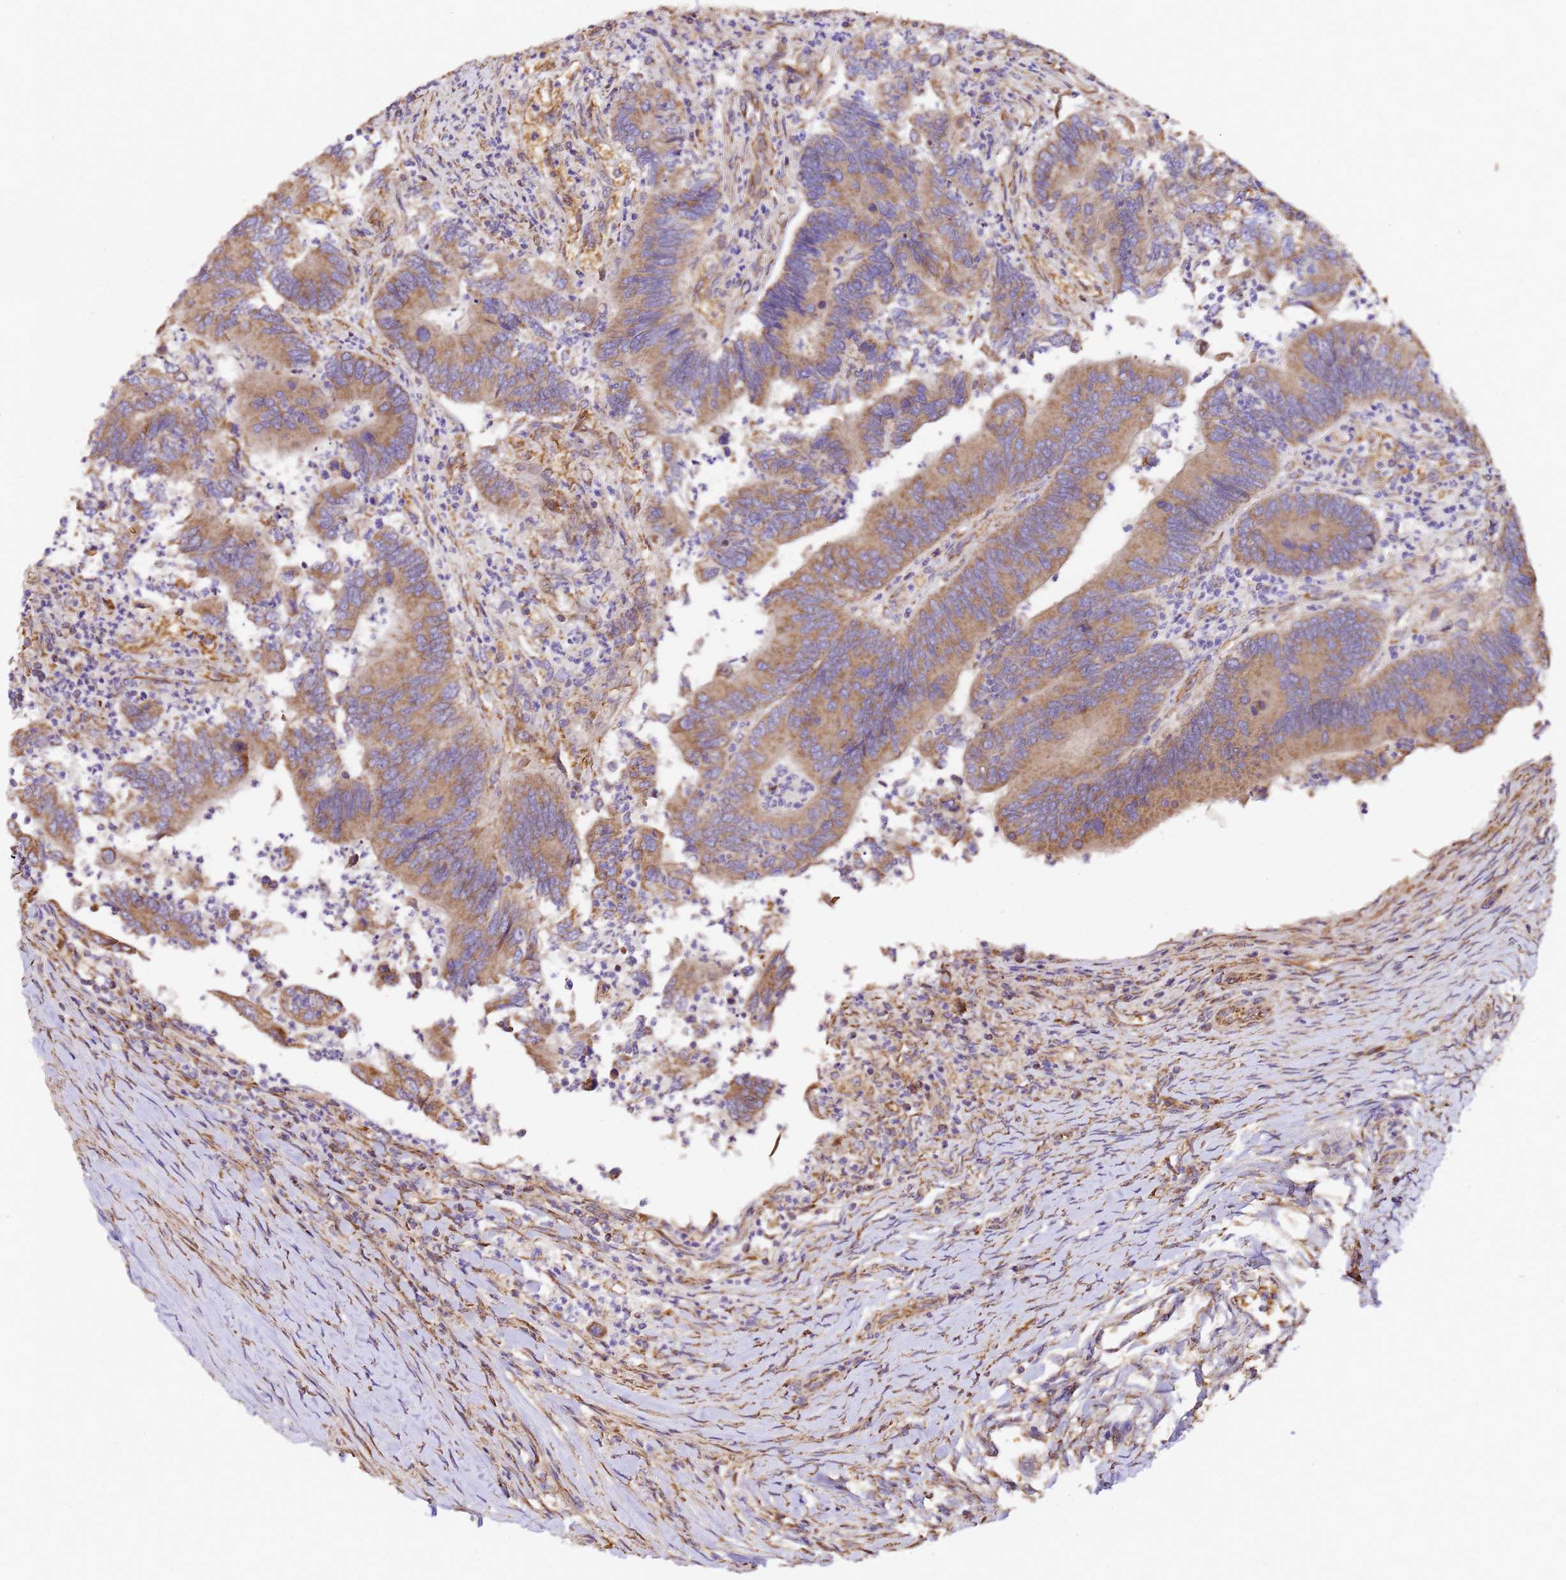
{"staining": {"intensity": "moderate", "quantity": ">75%", "location": "cytoplasmic/membranous"}, "tissue": "colorectal cancer", "cell_type": "Tumor cells", "image_type": "cancer", "snomed": [{"axis": "morphology", "description": "Adenocarcinoma, NOS"}, {"axis": "topography", "description": "Colon"}], "caption": "The image reveals staining of colorectal adenocarcinoma, revealing moderate cytoplasmic/membranous protein staining (brown color) within tumor cells. (brown staining indicates protein expression, while blue staining denotes nuclei).", "gene": "LRRIQ1", "patient": {"sex": "female", "age": 67}}